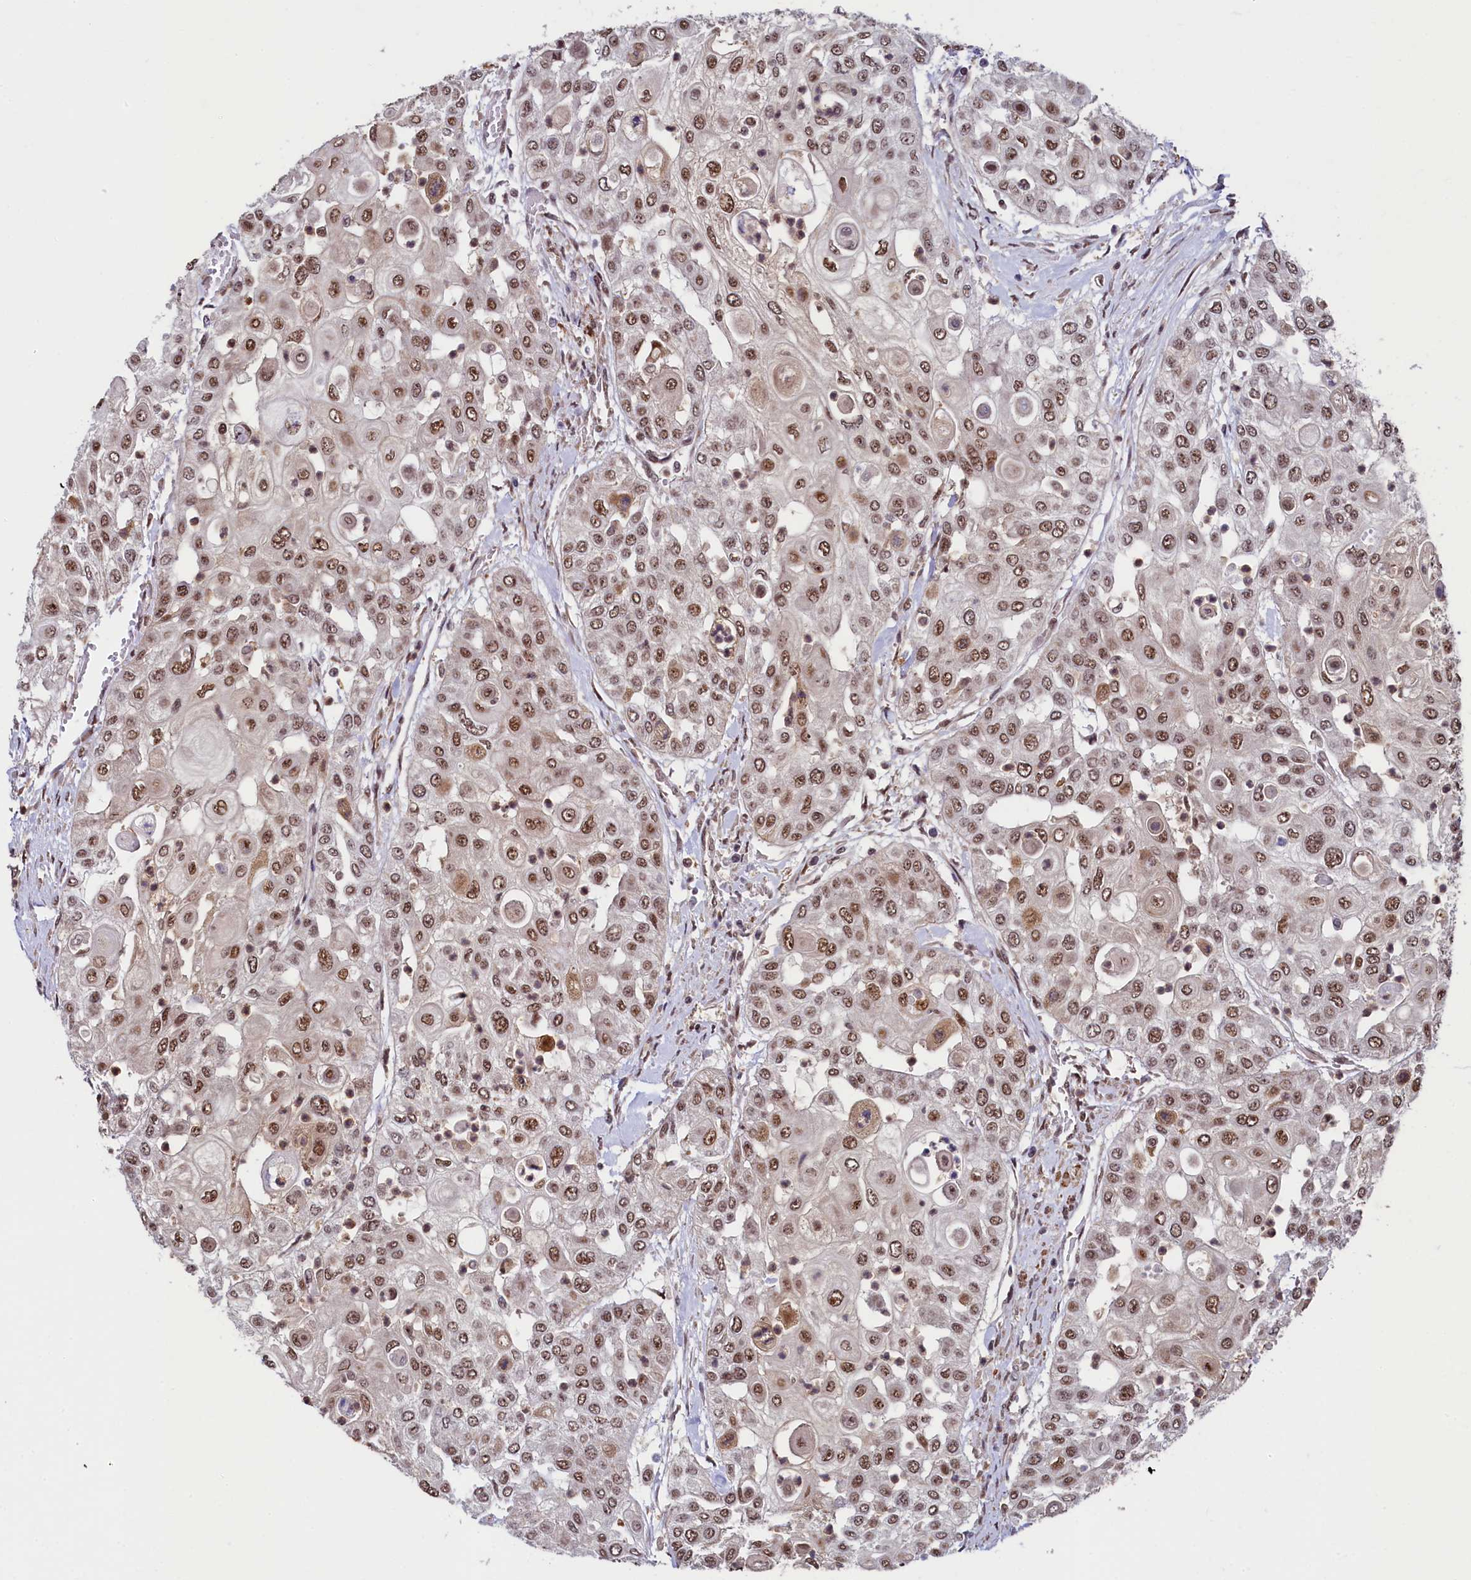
{"staining": {"intensity": "moderate", "quantity": ">75%", "location": "nuclear"}, "tissue": "urothelial cancer", "cell_type": "Tumor cells", "image_type": "cancer", "snomed": [{"axis": "morphology", "description": "Urothelial carcinoma, High grade"}, {"axis": "topography", "description": "Urinary bladder"}], "caption": "Urothelial cancer stained with immunohistochemistry reveals moderate nuclear staining in about >75% of tumor cells.", "gene": "LEO1", "patient": {"sex": "female", "age": 79}}